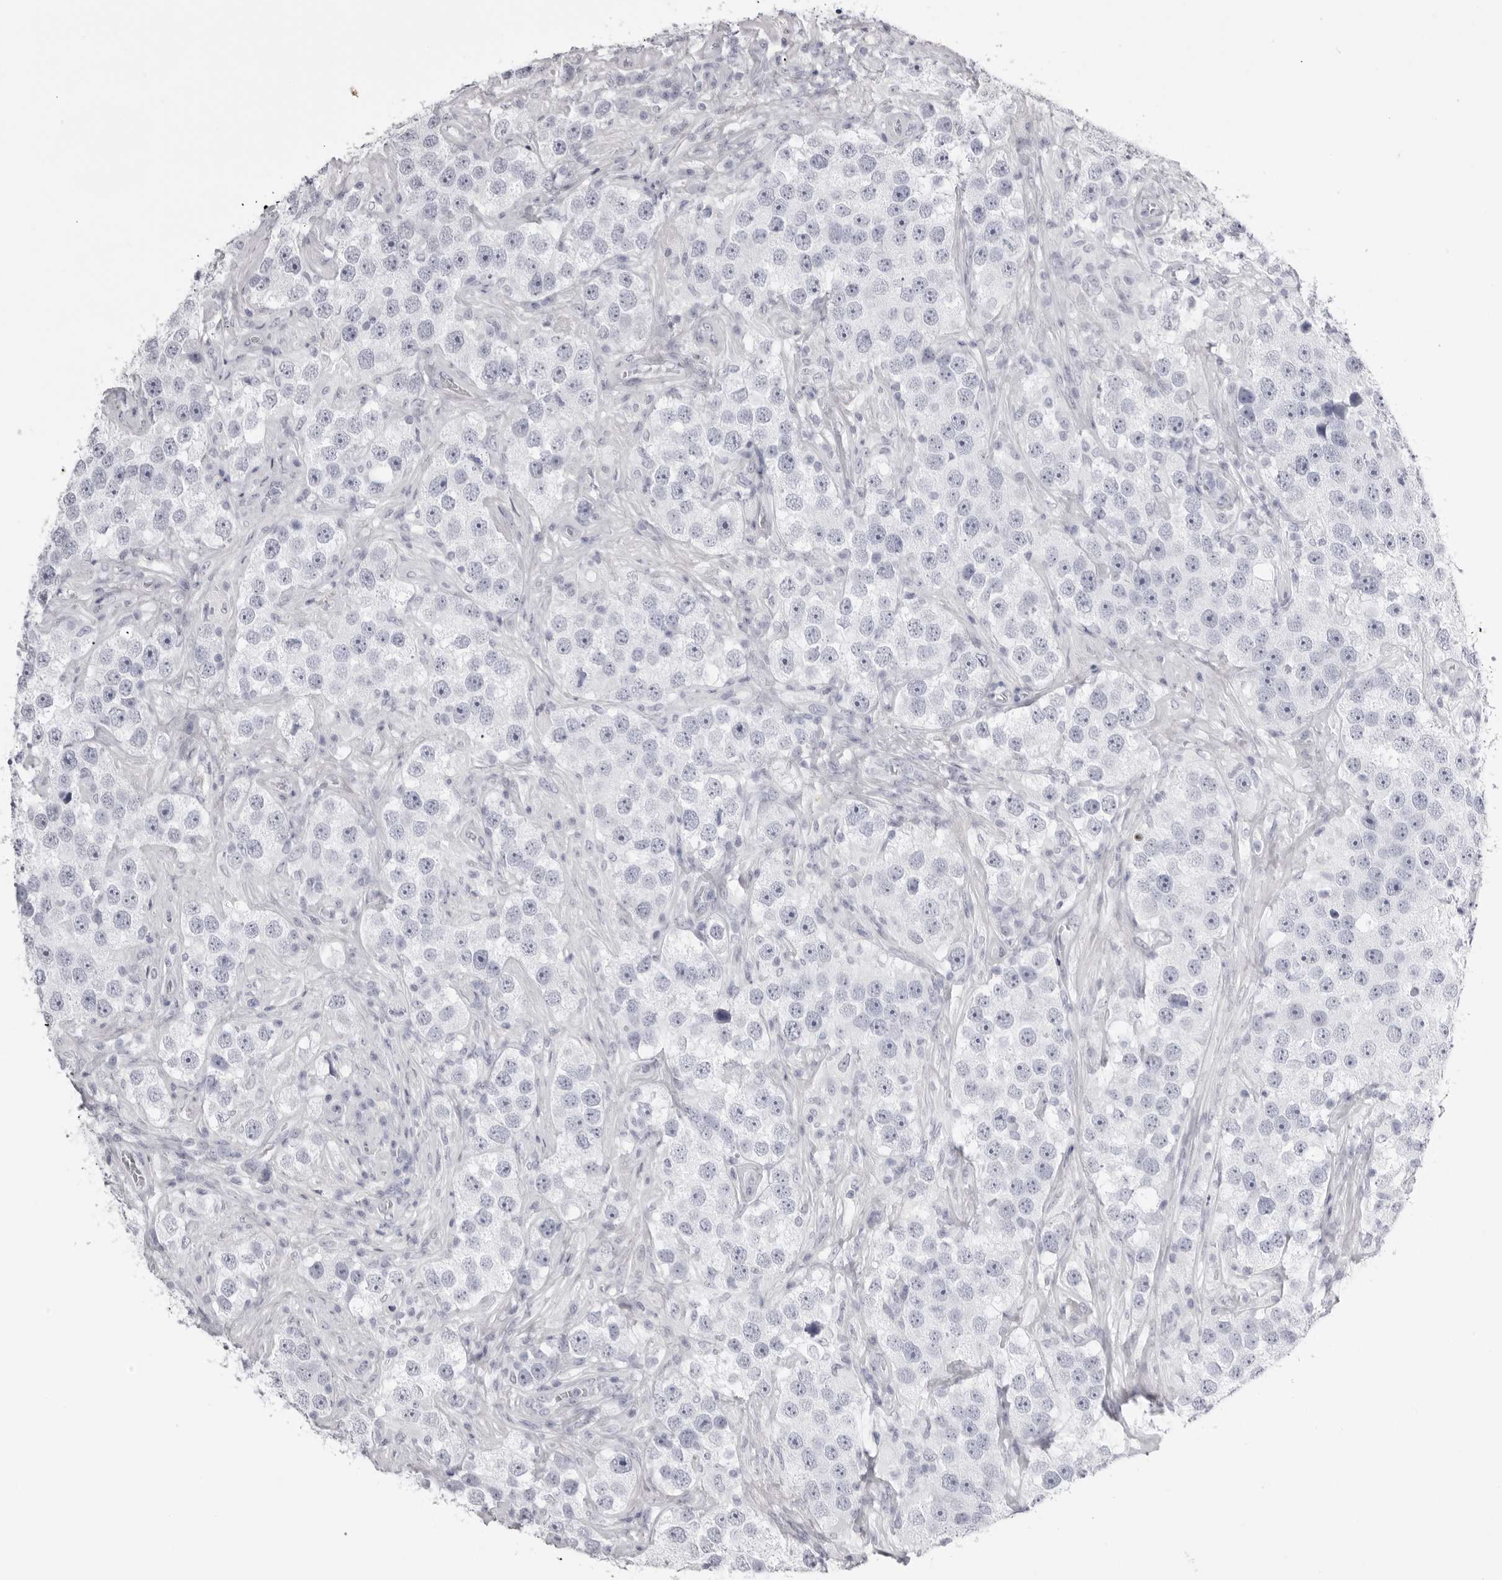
{"staining": {"intensity": "negative", "quantity": "none", "location": "none"}, "tissue": "testis cancer", "cell_type": "Tumor cells", "image_type": "cancer", "snomed": [{"axis": "morphology", "description": "Seminoma, NOS"}, {"axis": "topography", "description": "Testis"}], "caption": "This is an IHC image of testis cancer. There is no expression in tumor cells.", "gene": "TMOD4", "patient": {"sex": "male", "age": 49}}